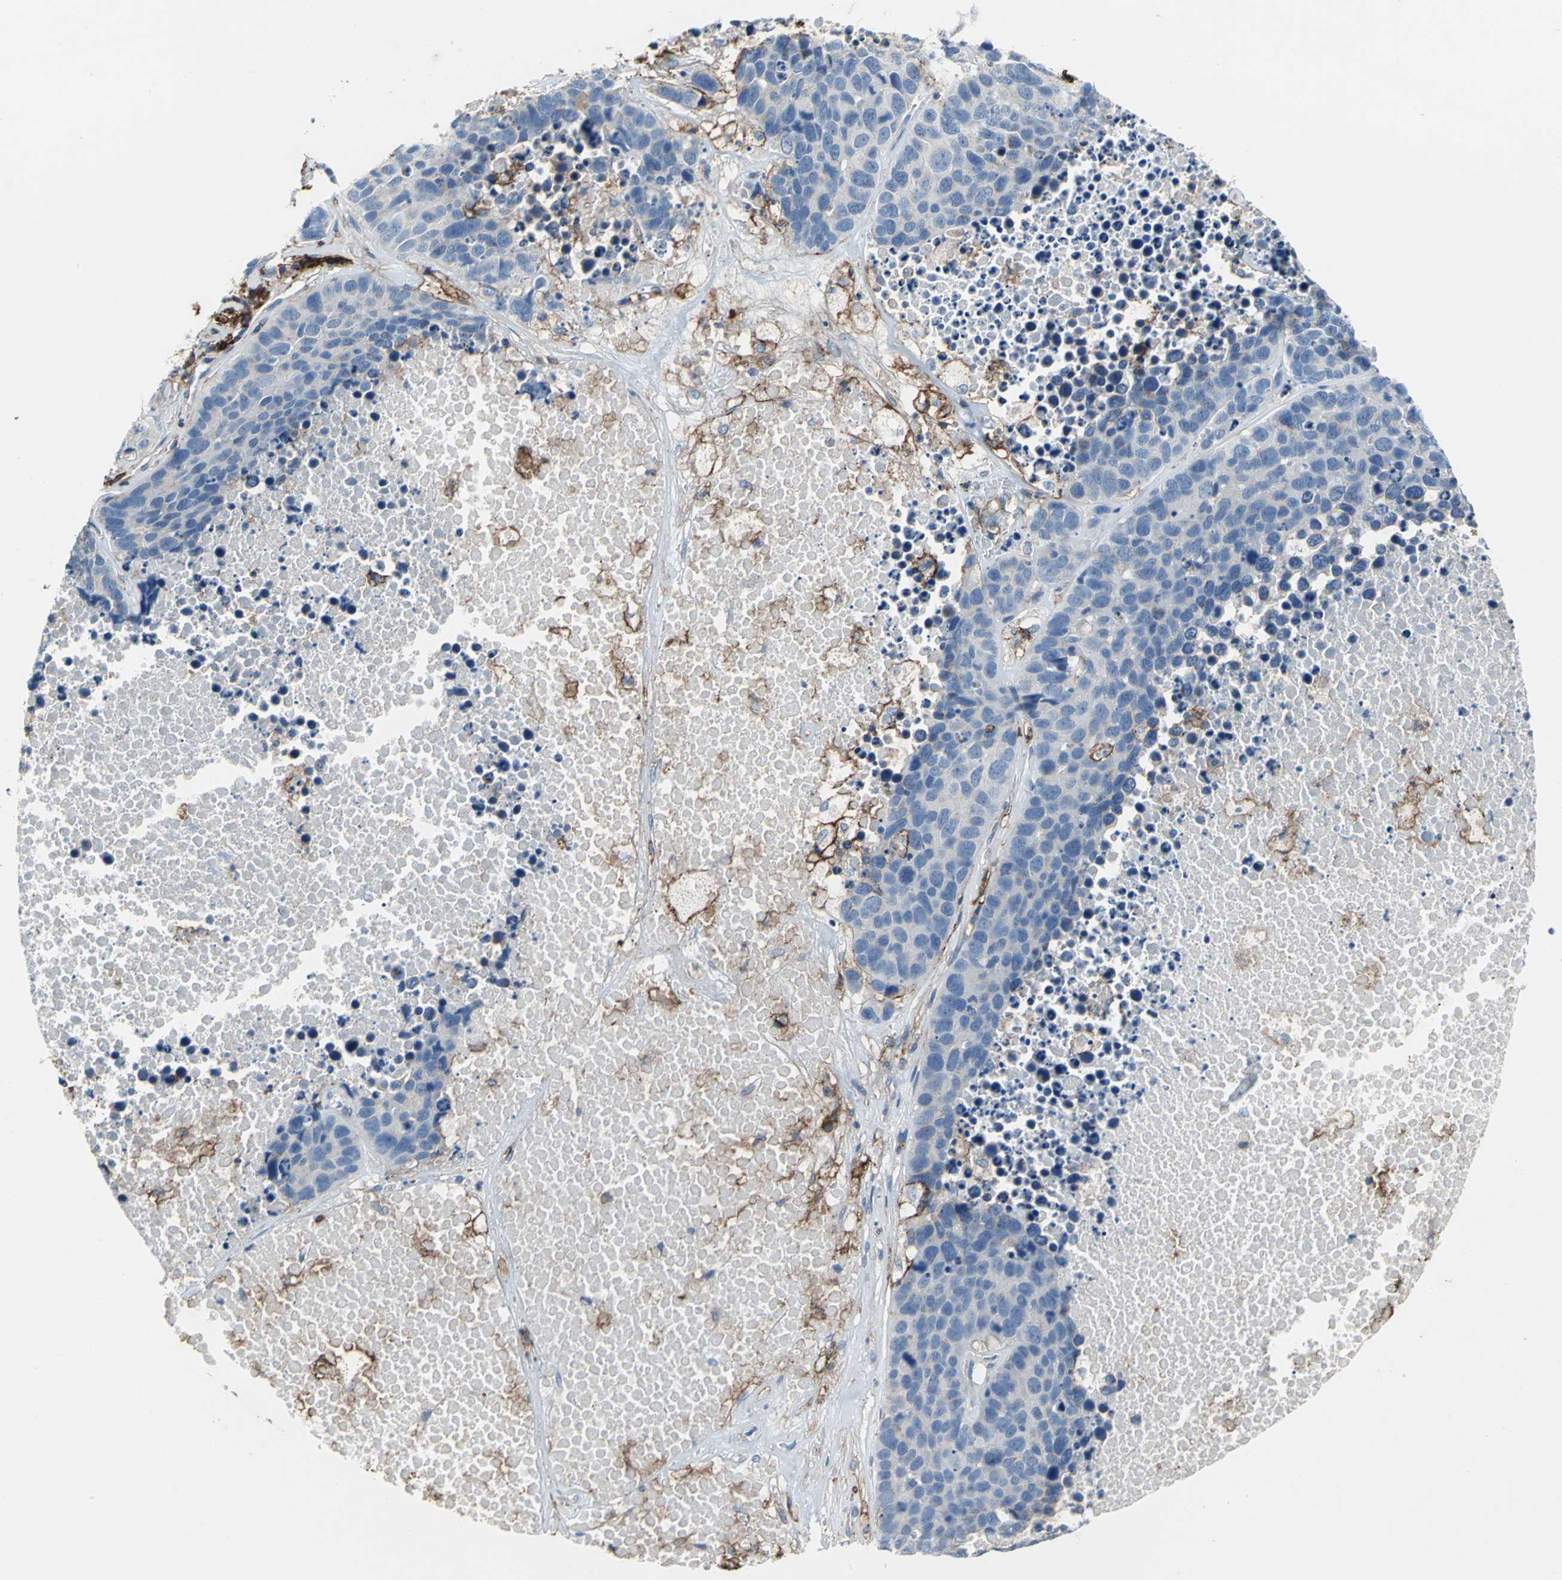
{"staining": {"intensity": "negative", "quantity": "none", "location": "none"}, "tissue": "carcinoid", "cell_type": "Tumor cells", "image_type": "cancer", "snomed": [{"axis": "morphology", "description": "Carcinoid, malignant, NOS"}, {"axis": "topography", "description": "Lung"}], "caption": "Malignant carcinoid was stained to show a protein in brown. There is no significant positivity in tumor cells.", "gene": "CD44", "patient": {"sex": "male", "age": 60}}